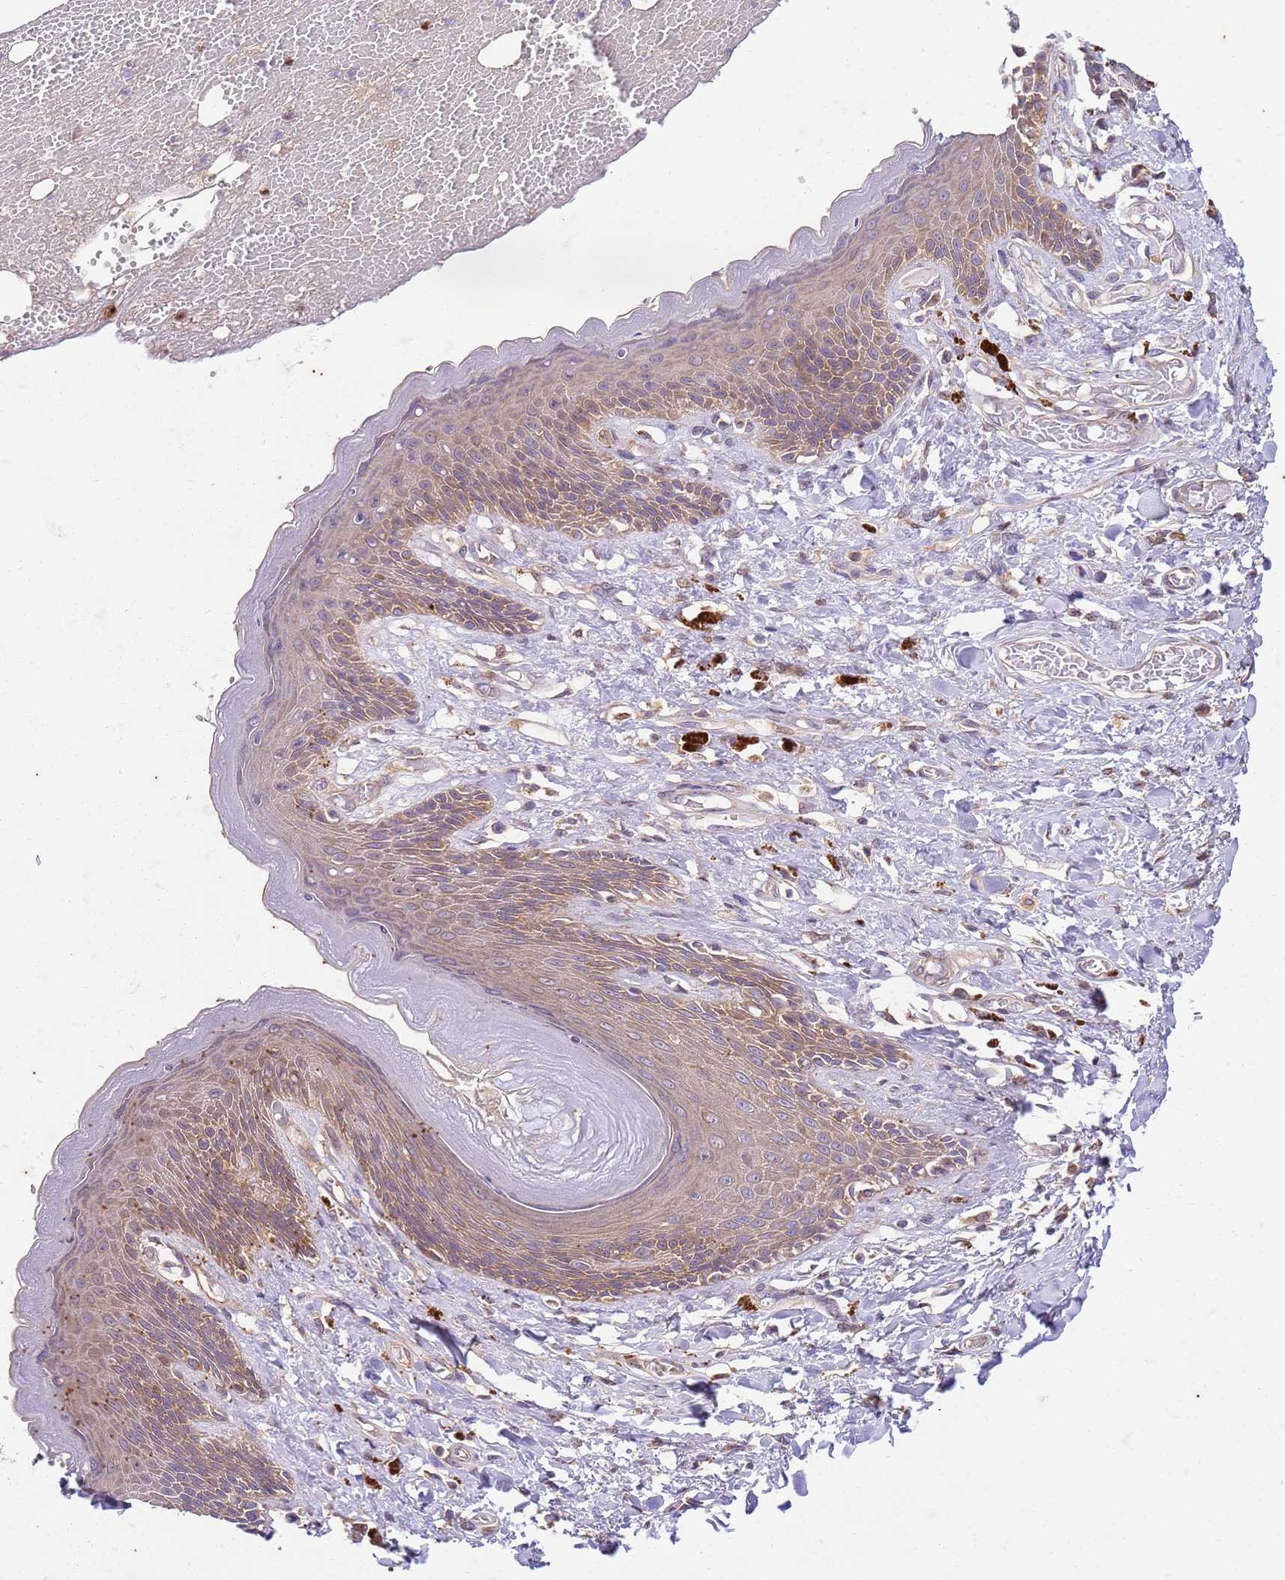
{"staining": {"intensity": "moderate", "quantity": ">75%", "location": "cytoplasmic/membranous"}, "tissue": "skin", "cell_type": "Epidermal cells", "image_type": "normal", "snomed": [{"axis": "morphology", "description": "Normal tissue, NOS"}, {"axis": "topography", "description": "Anal"}], "caption": "Immunohistochemical staining of benign human skin exhibits moderate cytoplasmic/membranous protein expression in about >75% of epidermal cells.", "gene": "OSBP", "patient": {"sex": "female", "age": 78}}